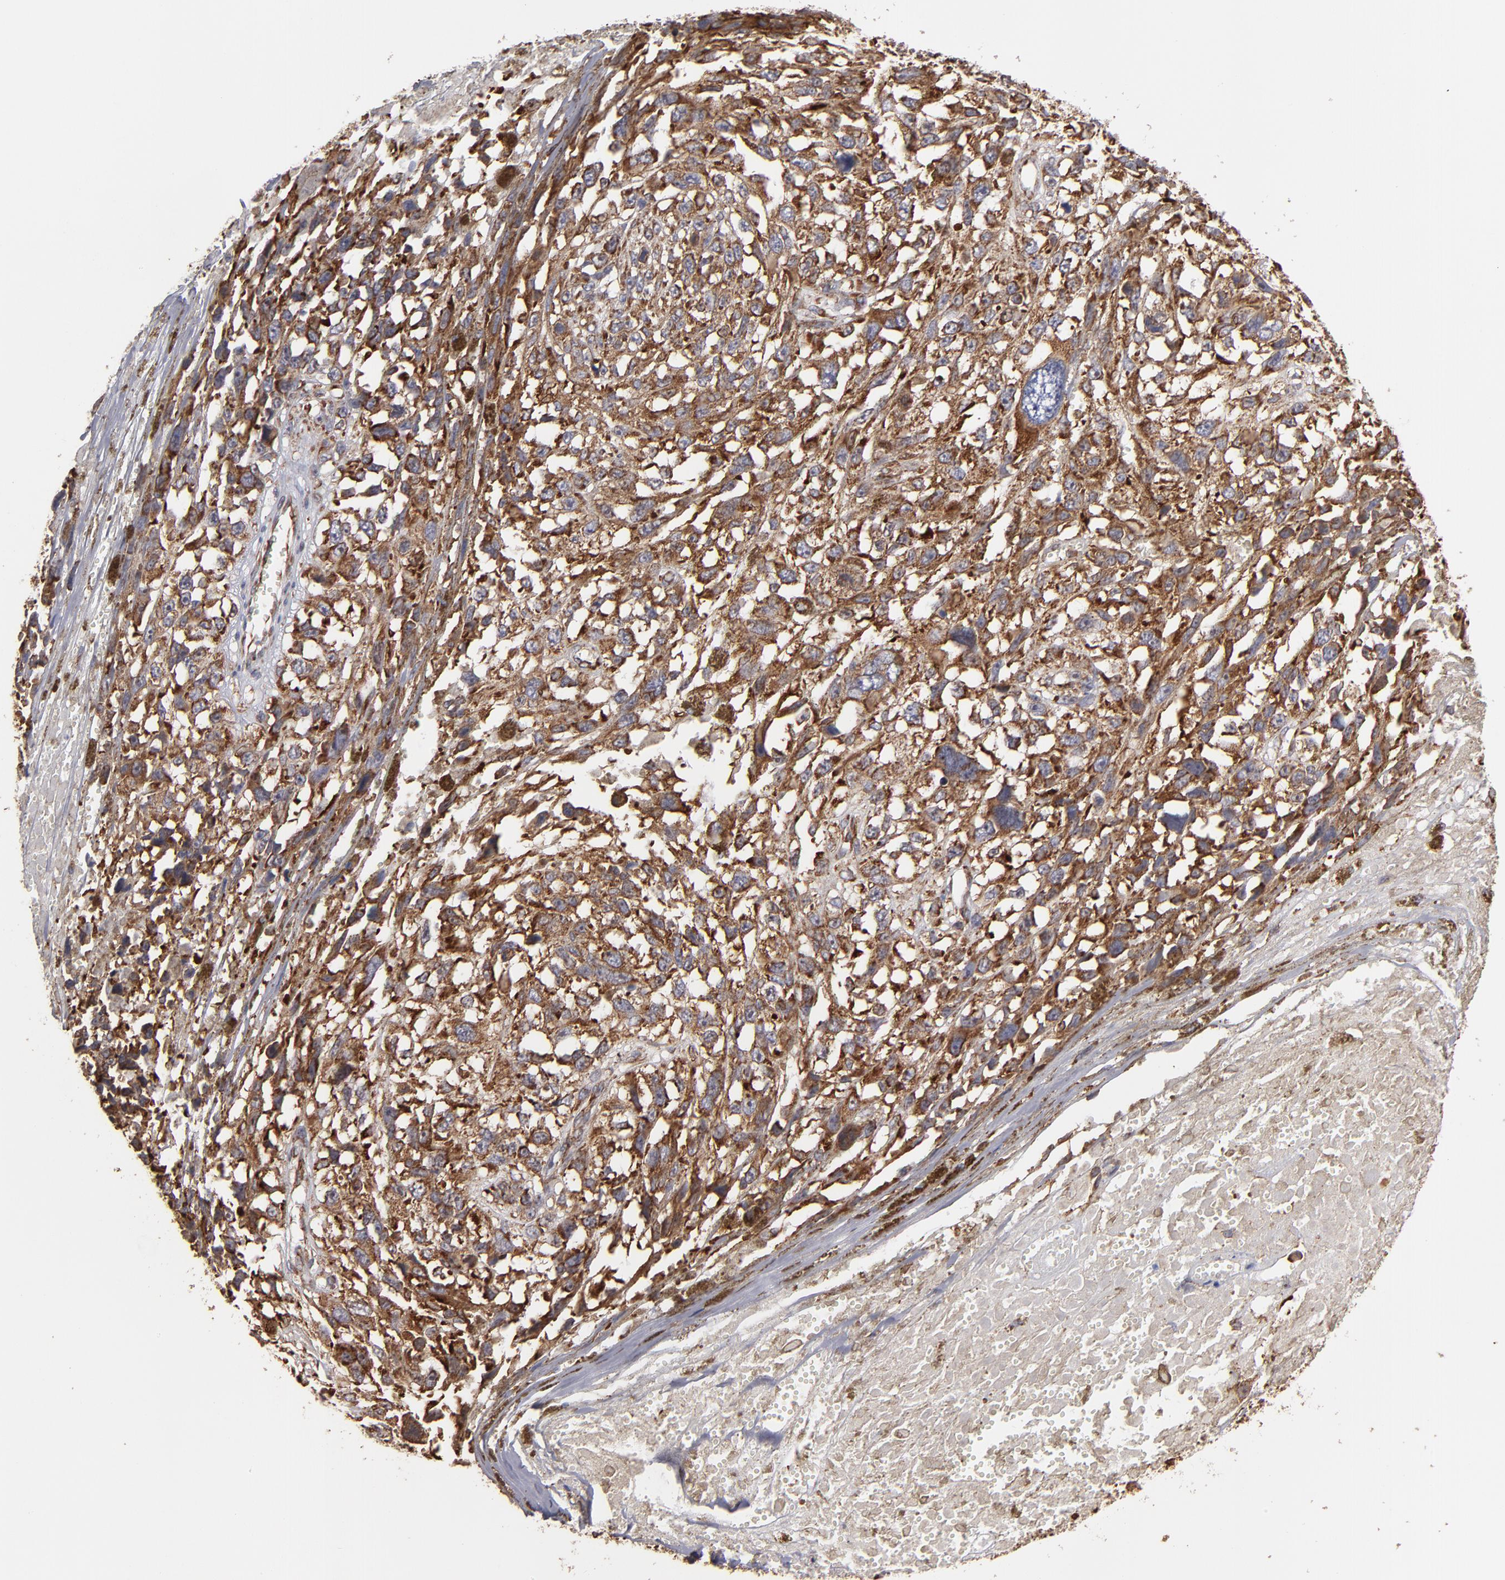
{"staining": {"intensity": "strong", "quantity": ">75%", "location": "cytoplasmic/membranous"}, "tissue": "melanoma", "cell_type": "Tumor cells", "image_type": "cancer", "snomed": [{"axis": "morphology", "description": "Malignant melanoma, Metastatic site"}, {"axis": "topography", "description": "Lymph node"}], "caption": "IHC image of neoplastic tissue: melanoma stained using immunohistochemistry demonstrates high levels of strong protein expression localized specifically in the cytoplasmic/membranous of tumor cells, appearing as a cytoplasmic/membranous brown color.", "gene": "KTN1", "patient": {"sex": "male", "age": 59}}